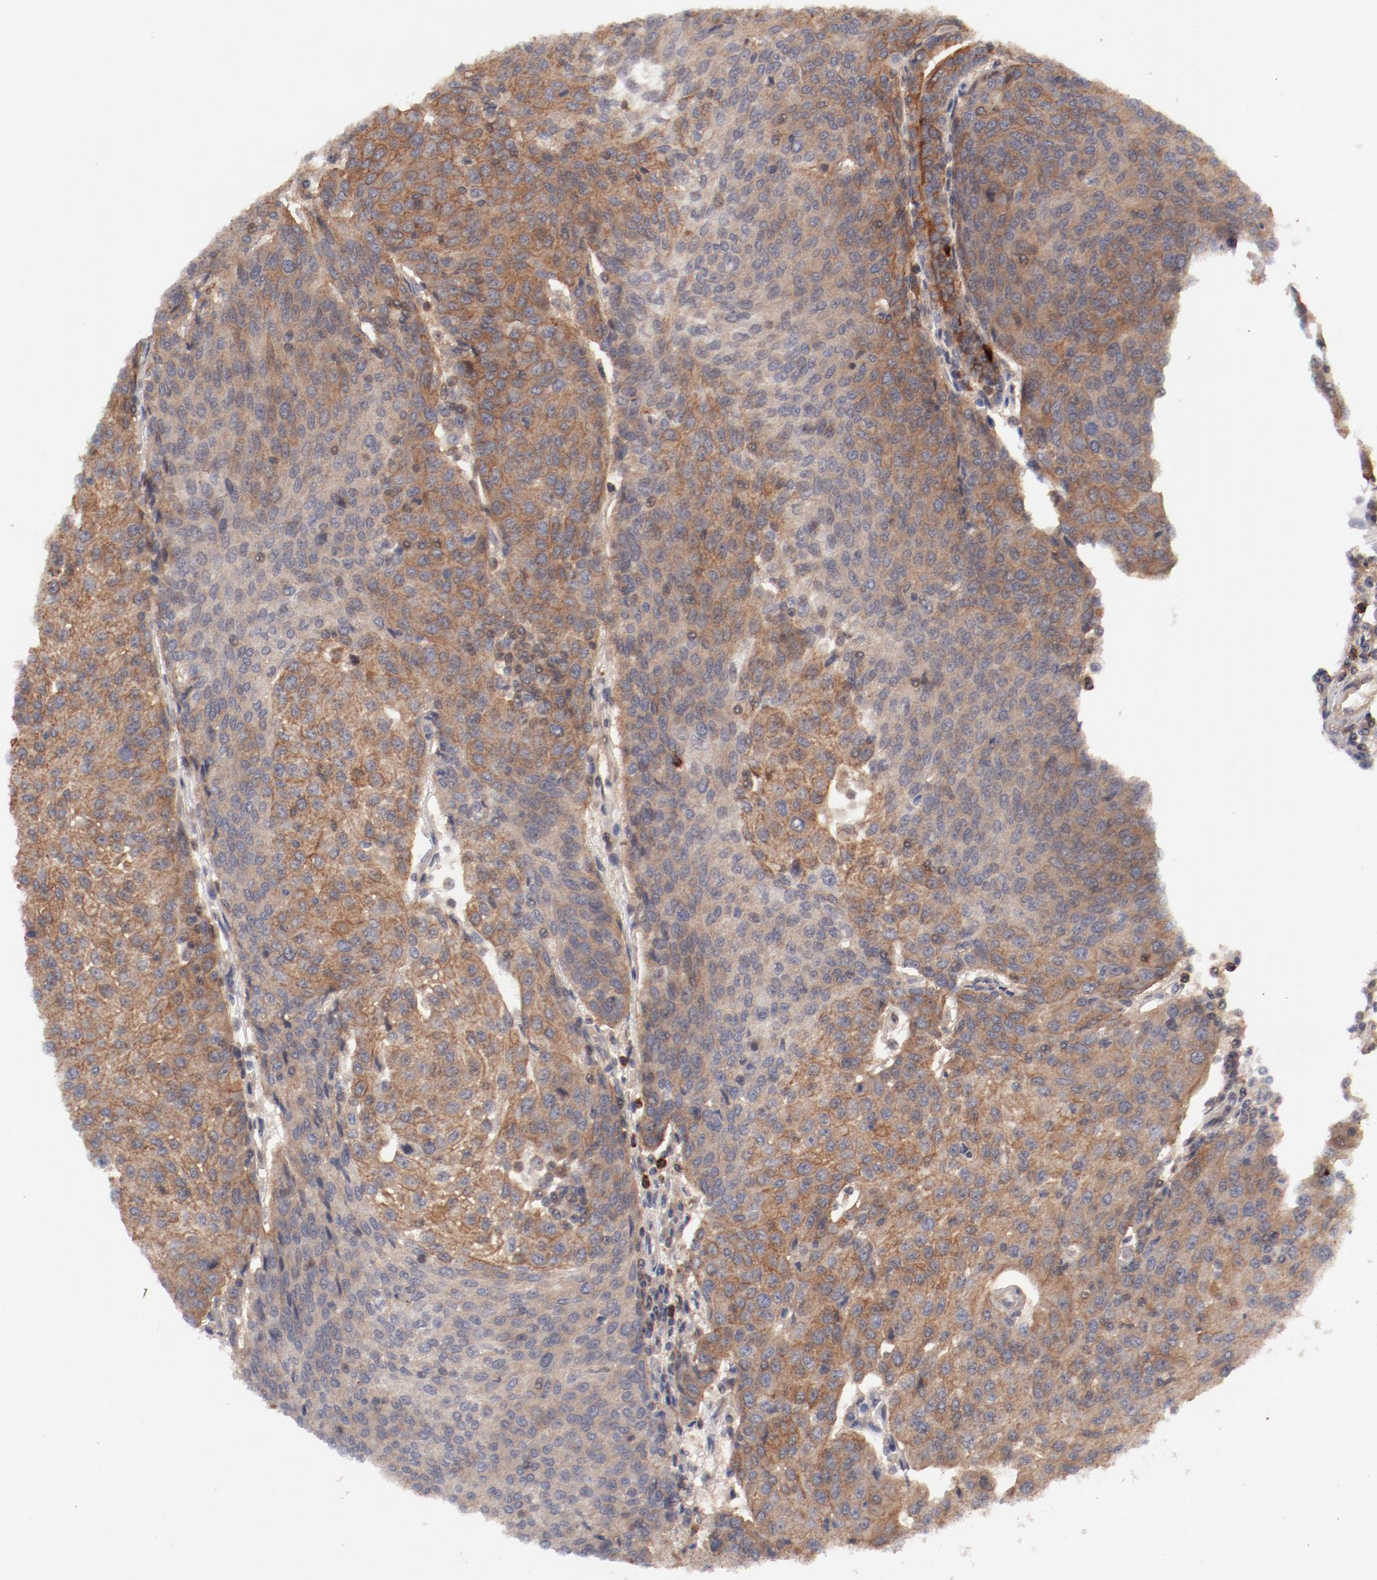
{"staining": {"intensity": "moderate", "quantity": ">75%", "location": "cytoplasmic/membranous"}, "tissue": "urothelial cancer", "cell_type": "Tumor cells", "image_type": "cancer", "snomed": [{"axis": "morphology", "description": "Urothelial carcinoma, High grade"}, {"axis": "topography", "description": "Urinary bladder"}], "caption": "Urothelial carcinoma (high-grade) stained with a protein marker shows moderate staining in tumor cells.", "gene": "GUF1", "patient": {"sex": "female", "age": 85}}